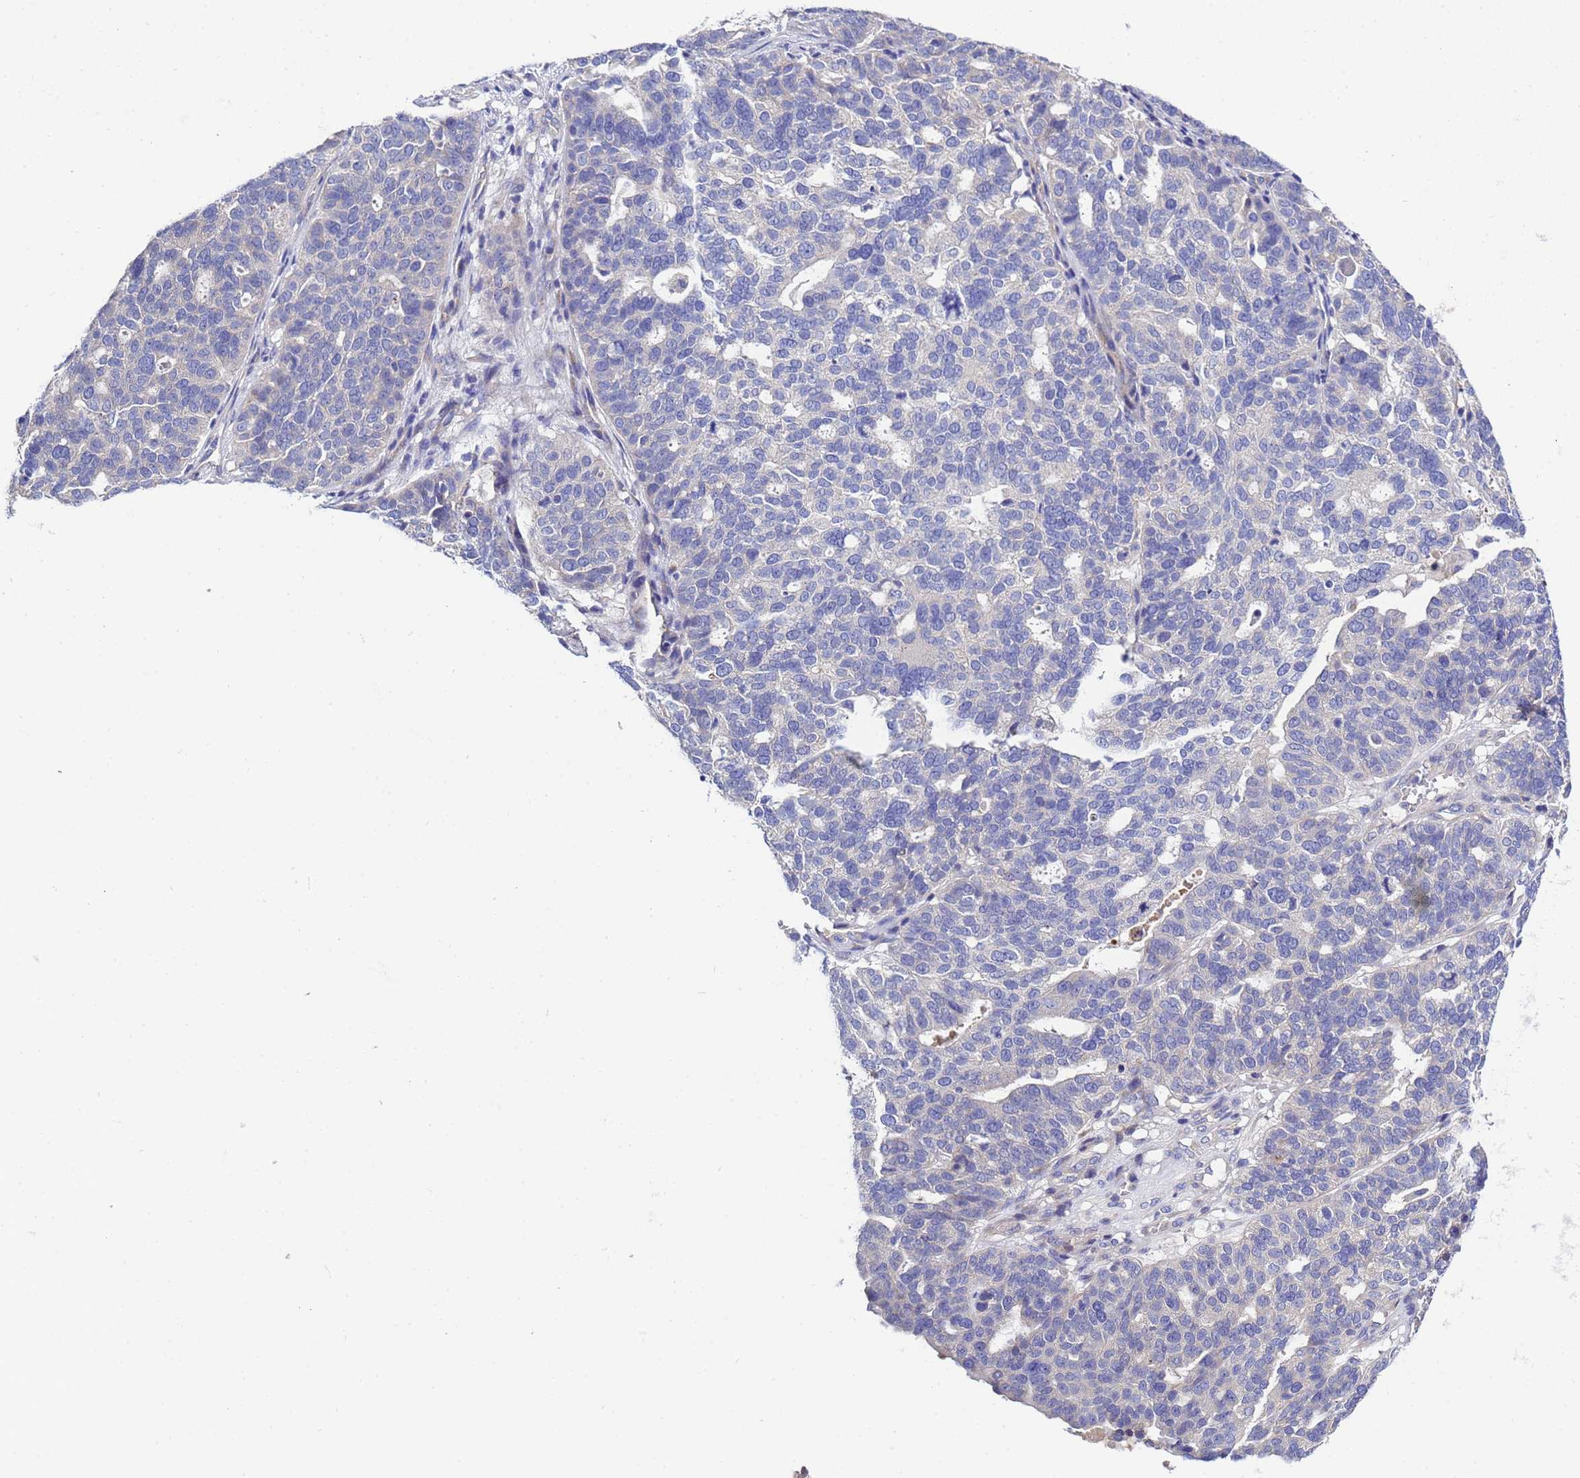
{"staining": {"intensity": "negative", "quantity": "none", "location": "none"}, "tissue": "ovarian cancer", "cell_type": "Tumor cells", "image_type": "cancer", "snomed": [{"axis": "morphology", "description": "Cystadenocarcinoma, serous, NOS"}, {"axis": "topography", "description": "Ovary"}], "caption": "High magnification brightfield microscopy of ovarian cancer stained with DAB (3,3'-diaminobenzidine) (brown) and counterstained with hematoxylin (blue): tumor cells show no significant expression.", "gene": "RC3H2", "patient": {"sex": "female", "age": 59}}